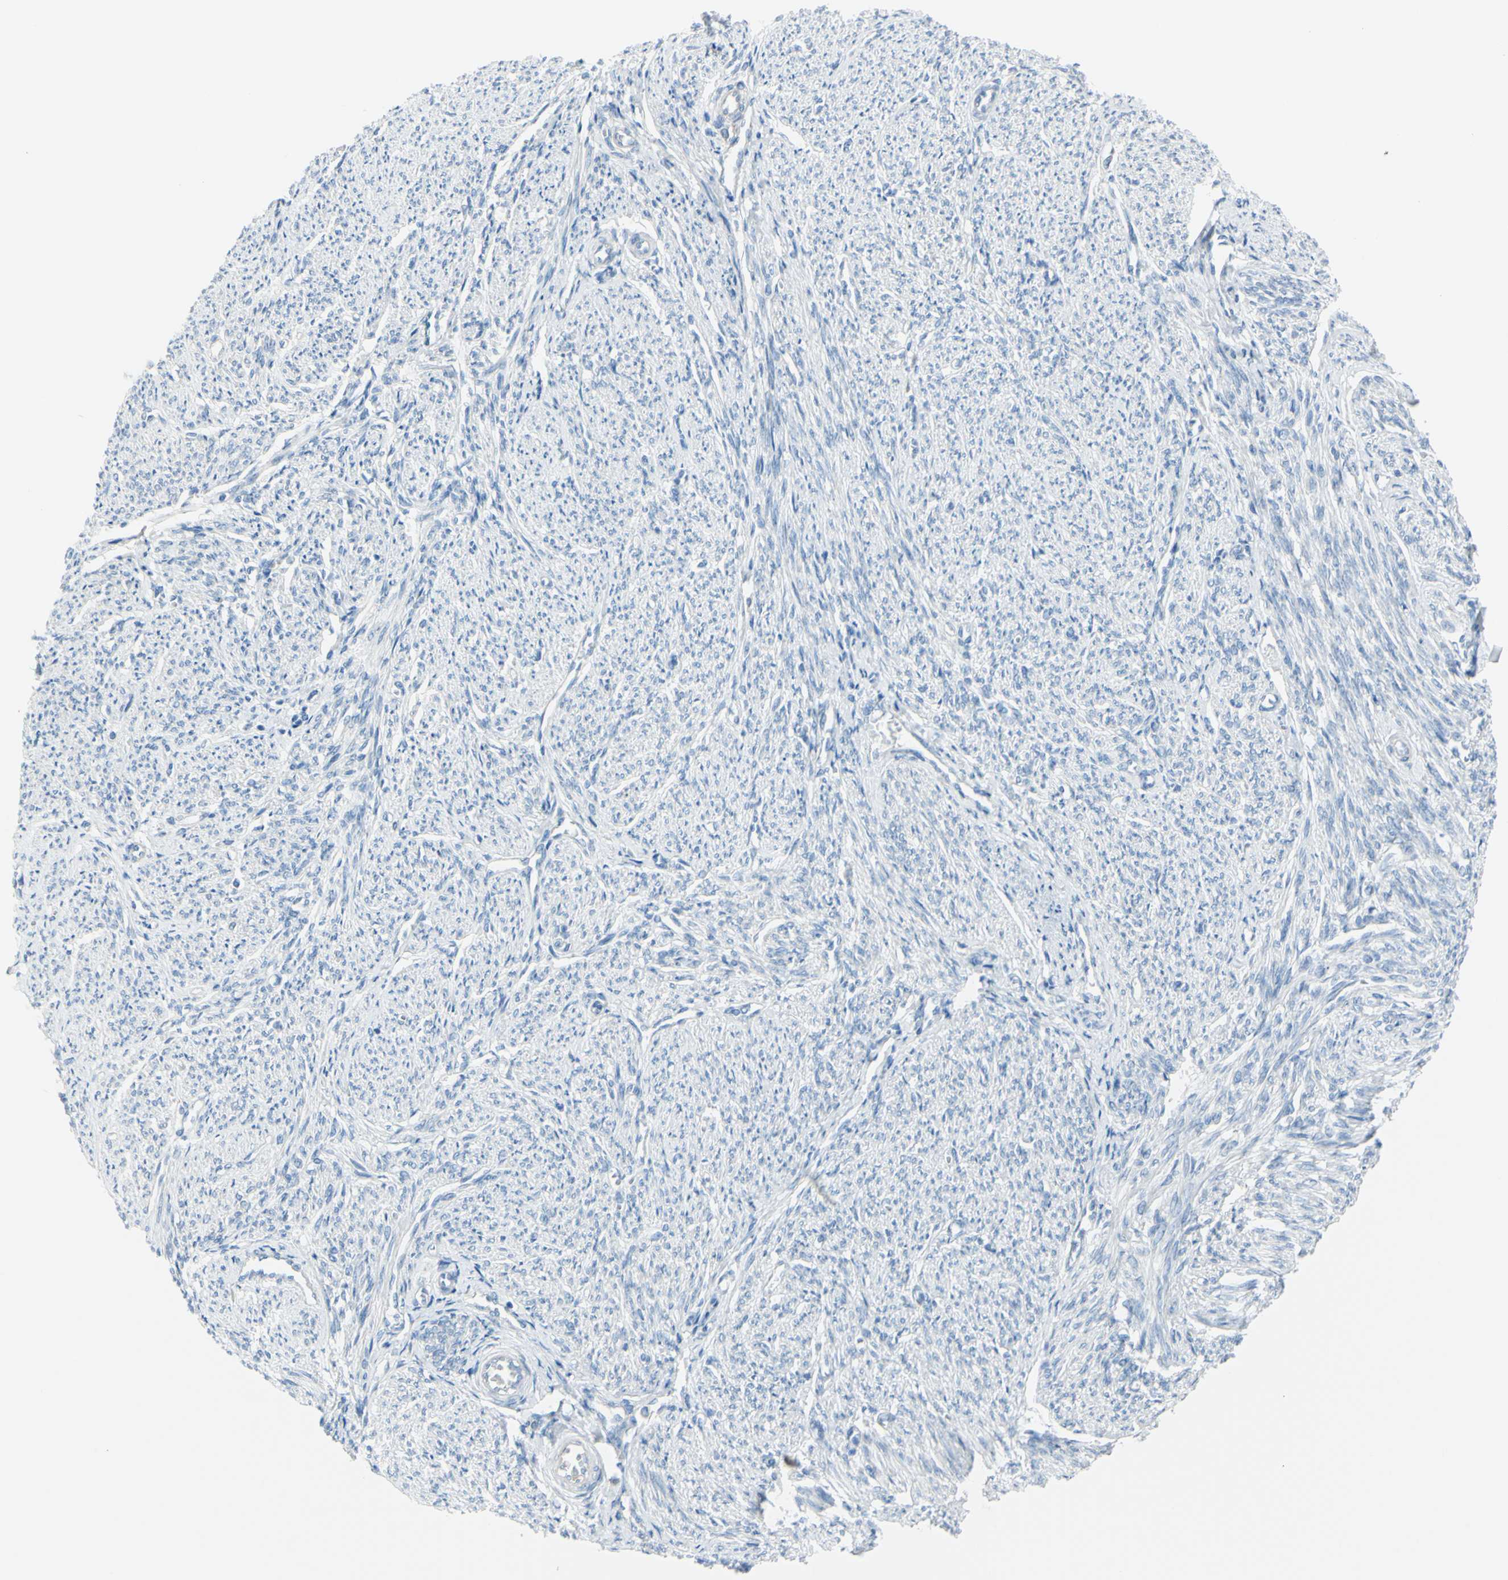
{"staining": {"intensity": "negative", "quantity": "none", "location": "none"}, "tissue": "smooth muscle", "cell_type": "Smooth muscle cells", "image_type": "normal", "snomed": [{"axis": "morphology", "description": "Normal tissue, NOS"}, {"axis": "topography", "description": "Smooth muscle"}], "caption": "Immunohistochemistry photomicrograph of unremarkable human smooth muscle stained for a protein (brown), which displays no staining in smooth muscle cells.", "gene": "TFPI2", "patient": {"sex": "female", "age": 65}}